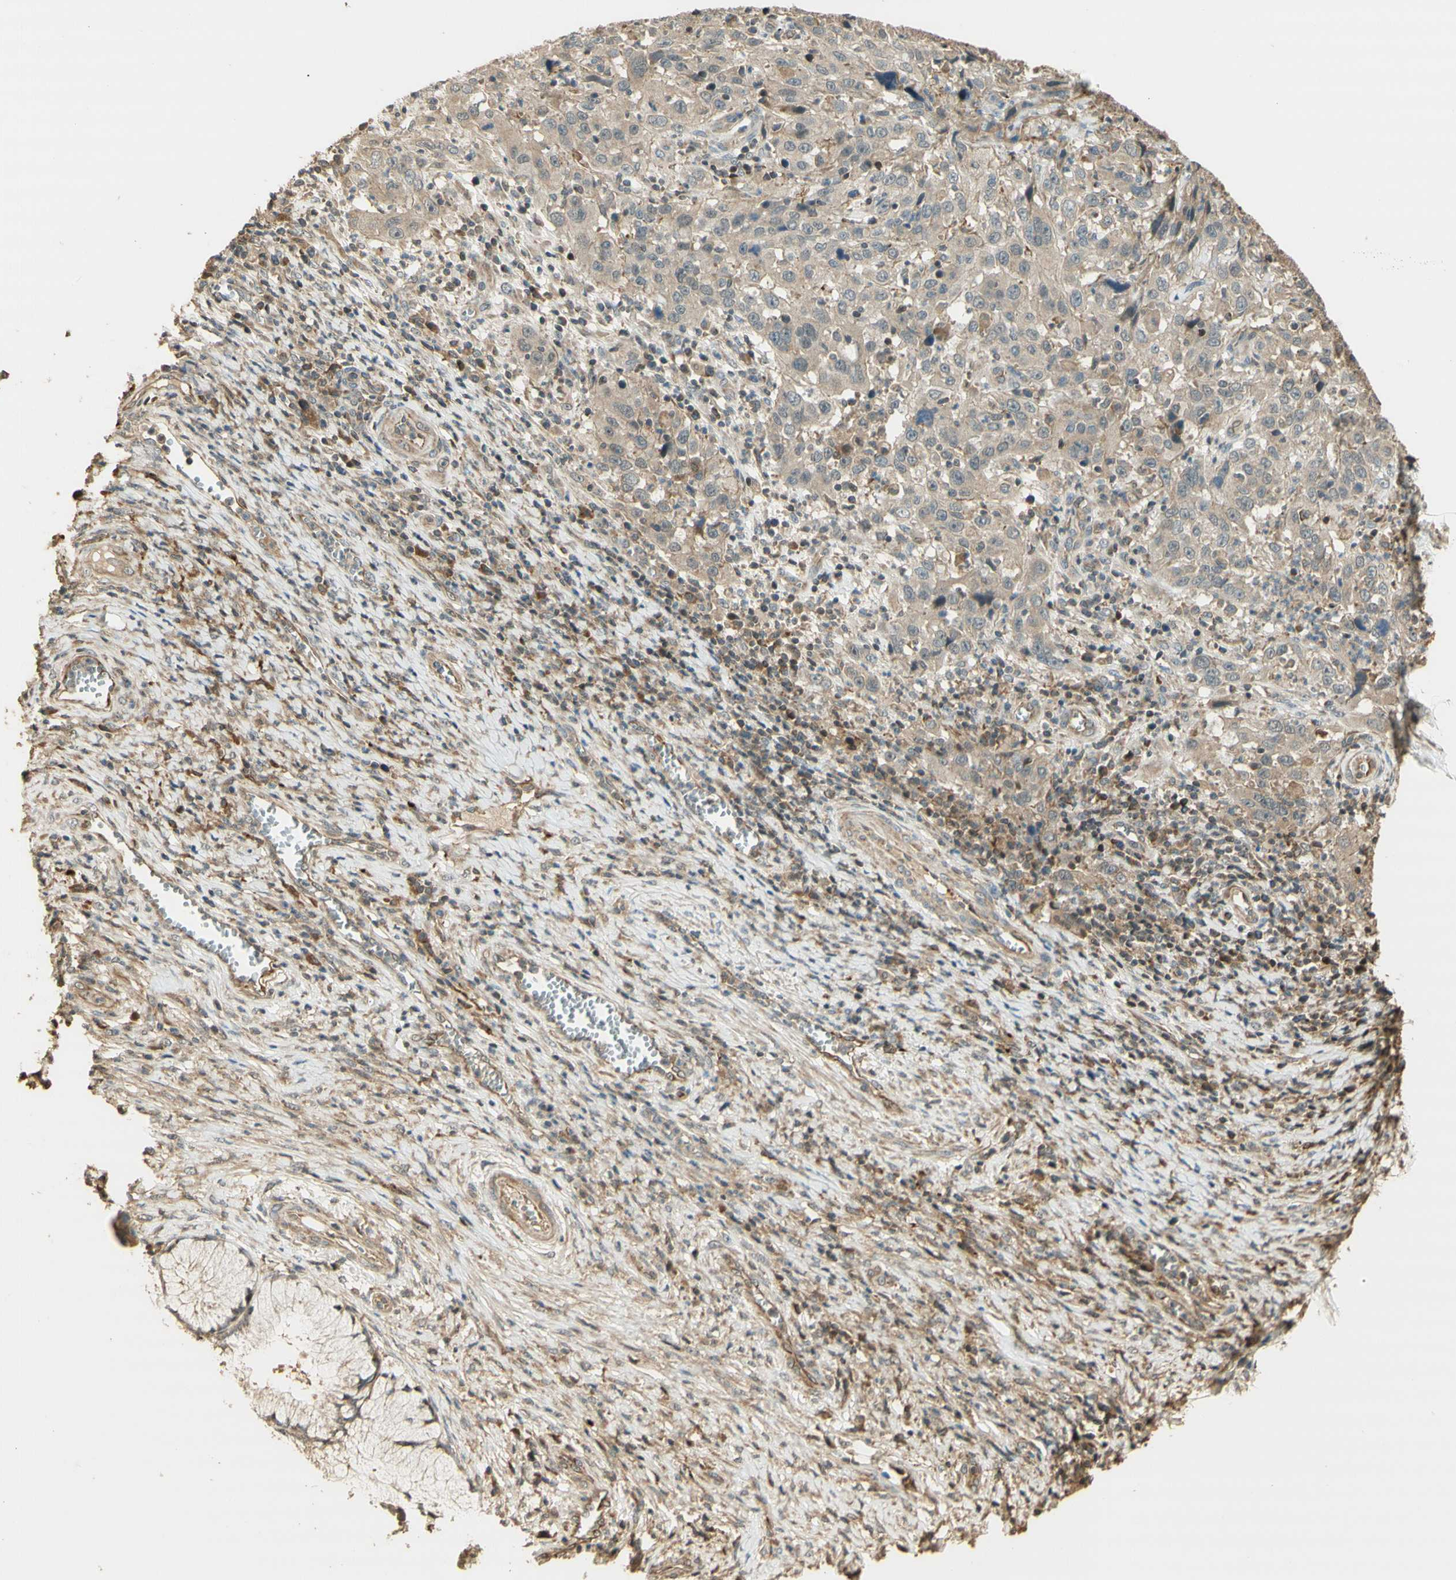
{"staining": {"intensity": "weak", "quantity": "25%-75%", "location": "cytoplasmic/membranous"}, "tissue": "cervical cancer", "cell_type": "Tumor cells", "image_type": "cancer", "snomed": [{"axis": "morphology", "description": "Squamous cell carcinoma, NOS"}, {"axis": "topography", "description": "Cervix"}], "caption": "This image displays immunohistochemistry staining of cervical cancer (squamous cell carcinoma), with low weak cytoplasmic/membranous staining in about 25%-75% of tumor cells.", "gene": "AGER", "patient": {"sex": "female", "age": 32}}